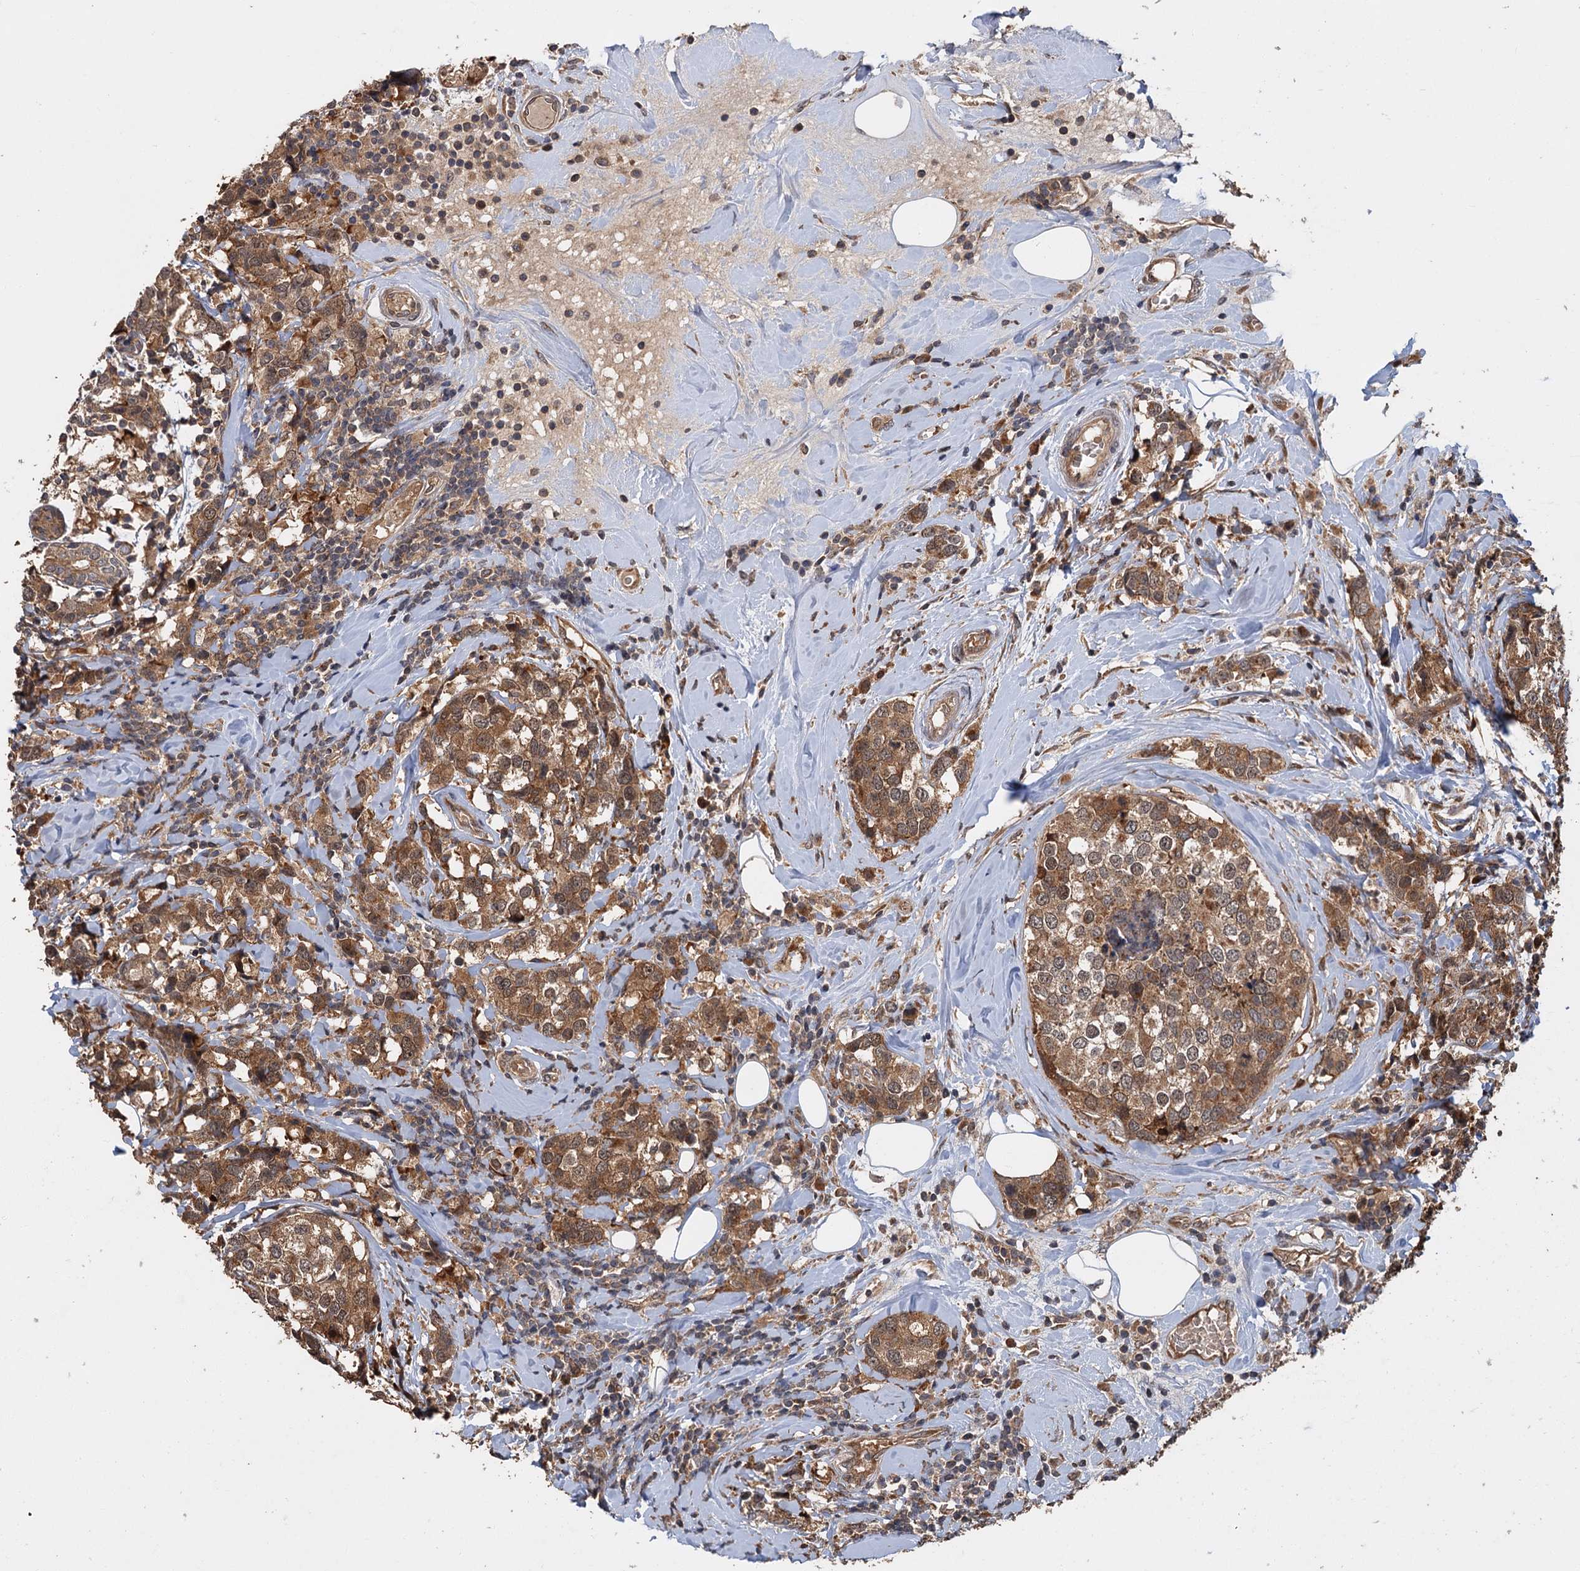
{"staining": {"intensity": "moderate", "quantity": ">75%", "location": "cytoplasmic/membranous"}, "tissue": "breast cancer", "cell_type": "Tumor cells", "image_type": "cancer", "snomed": [{"axis": "morphology", "description": "Lobular carcinoma"}, {"axis": "topography", "description": "Breast"}], "caption": "Moderate cytoplasmic/membranous staining for a protein is present in about >75% of tumor cells of breast cancer (lobular carcinoma) using IHC.", "gene": "KANSL2", "patient": {"sex": "female", "age": 59}}